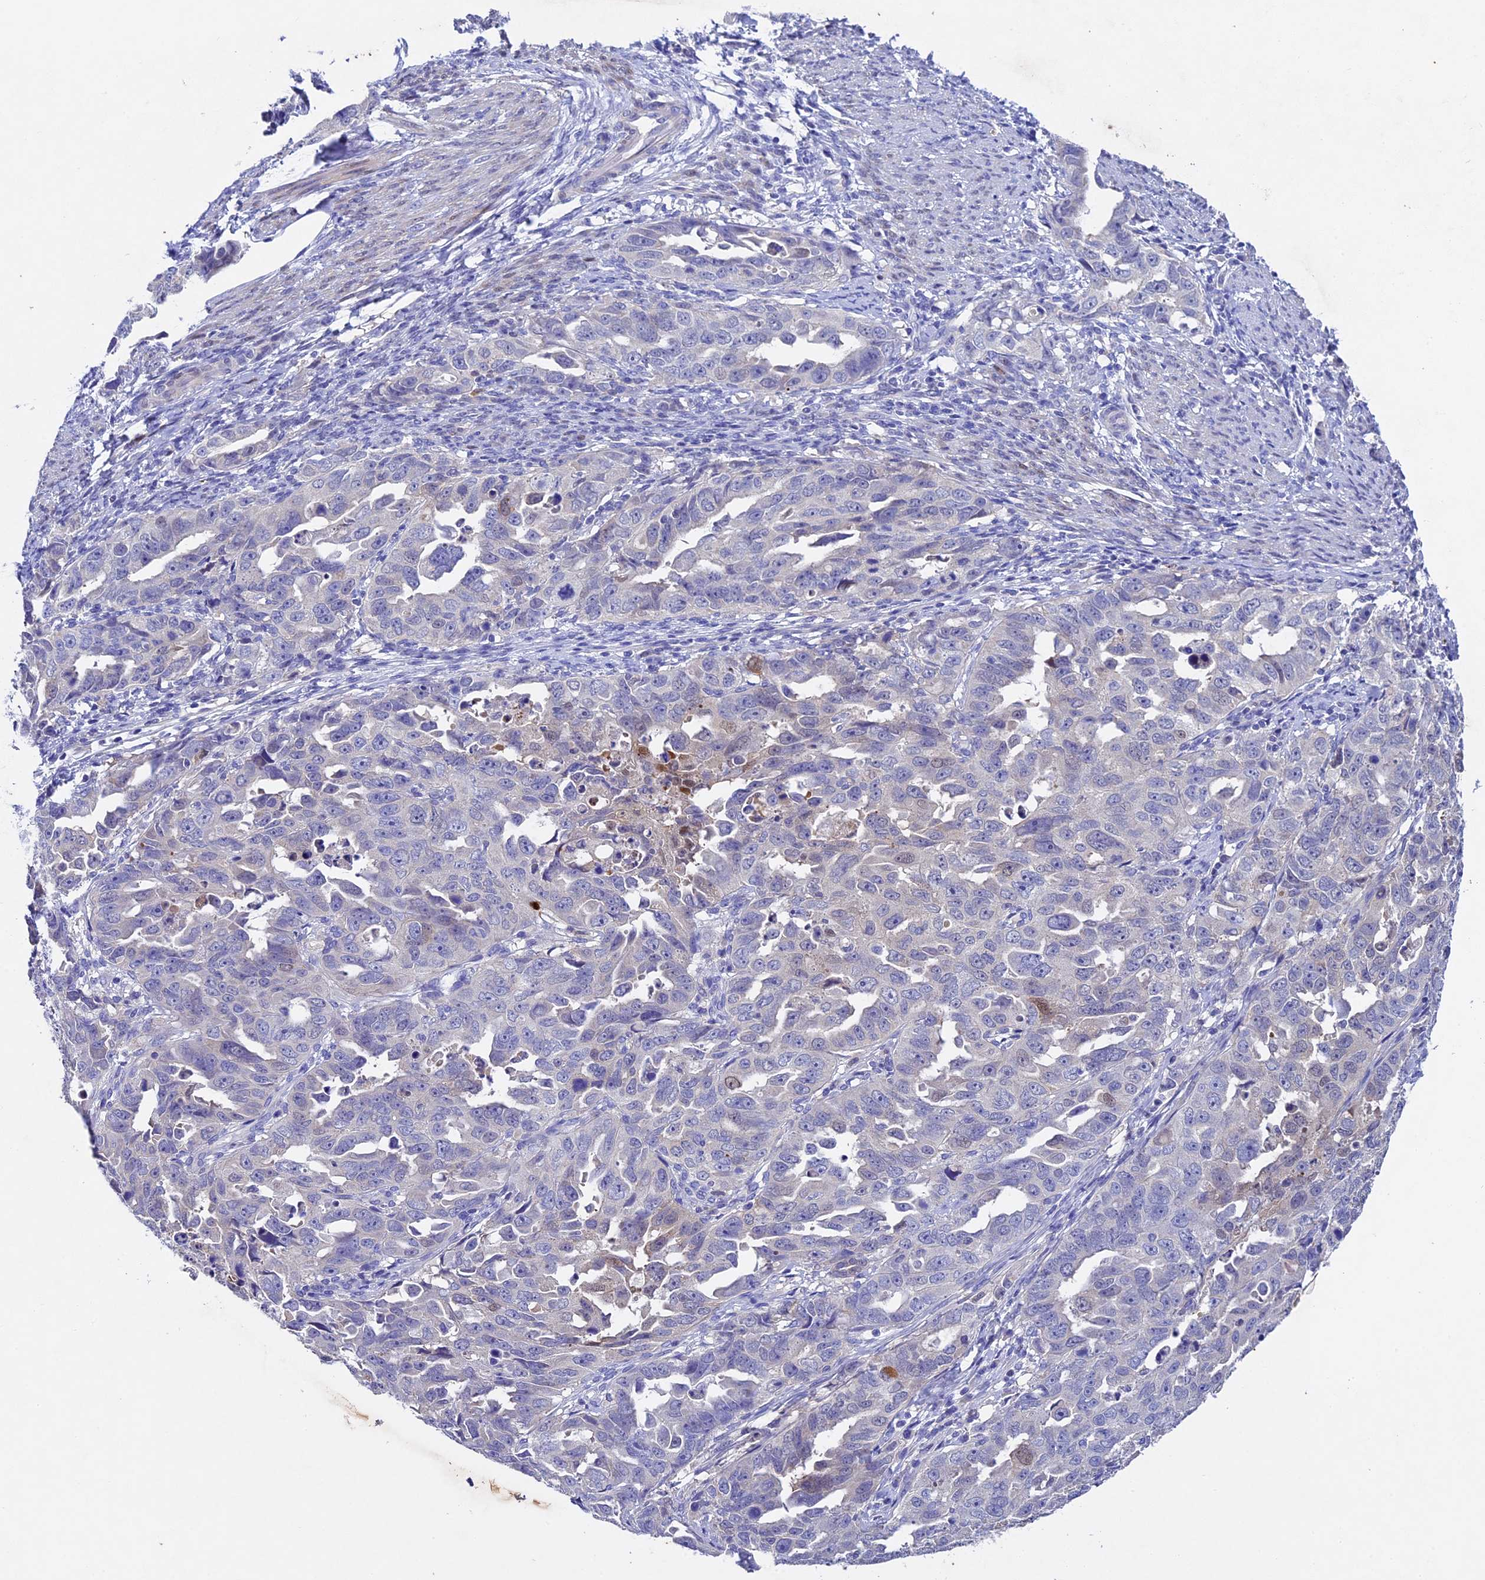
{"staining": {"intensity": "weak", "quantity": "<25%", "location": "nuclear"}, "tissue": "endometrial cancer", "cell_type": "Tumor cells", "image_type": "cancer", "snomed": [{"axis": "morphology", "description": "Adenocarcinoma, NOS"}, {"axis": "topography", "description": "Endometrium"}], "caption": "This is an immunohistochemistry (IHC) image of human adenocarcinoma (endometrial). There is no positivity in tumor cells.", "gene": "TGDS", "patient": {"sex": "female", "age": 65}}